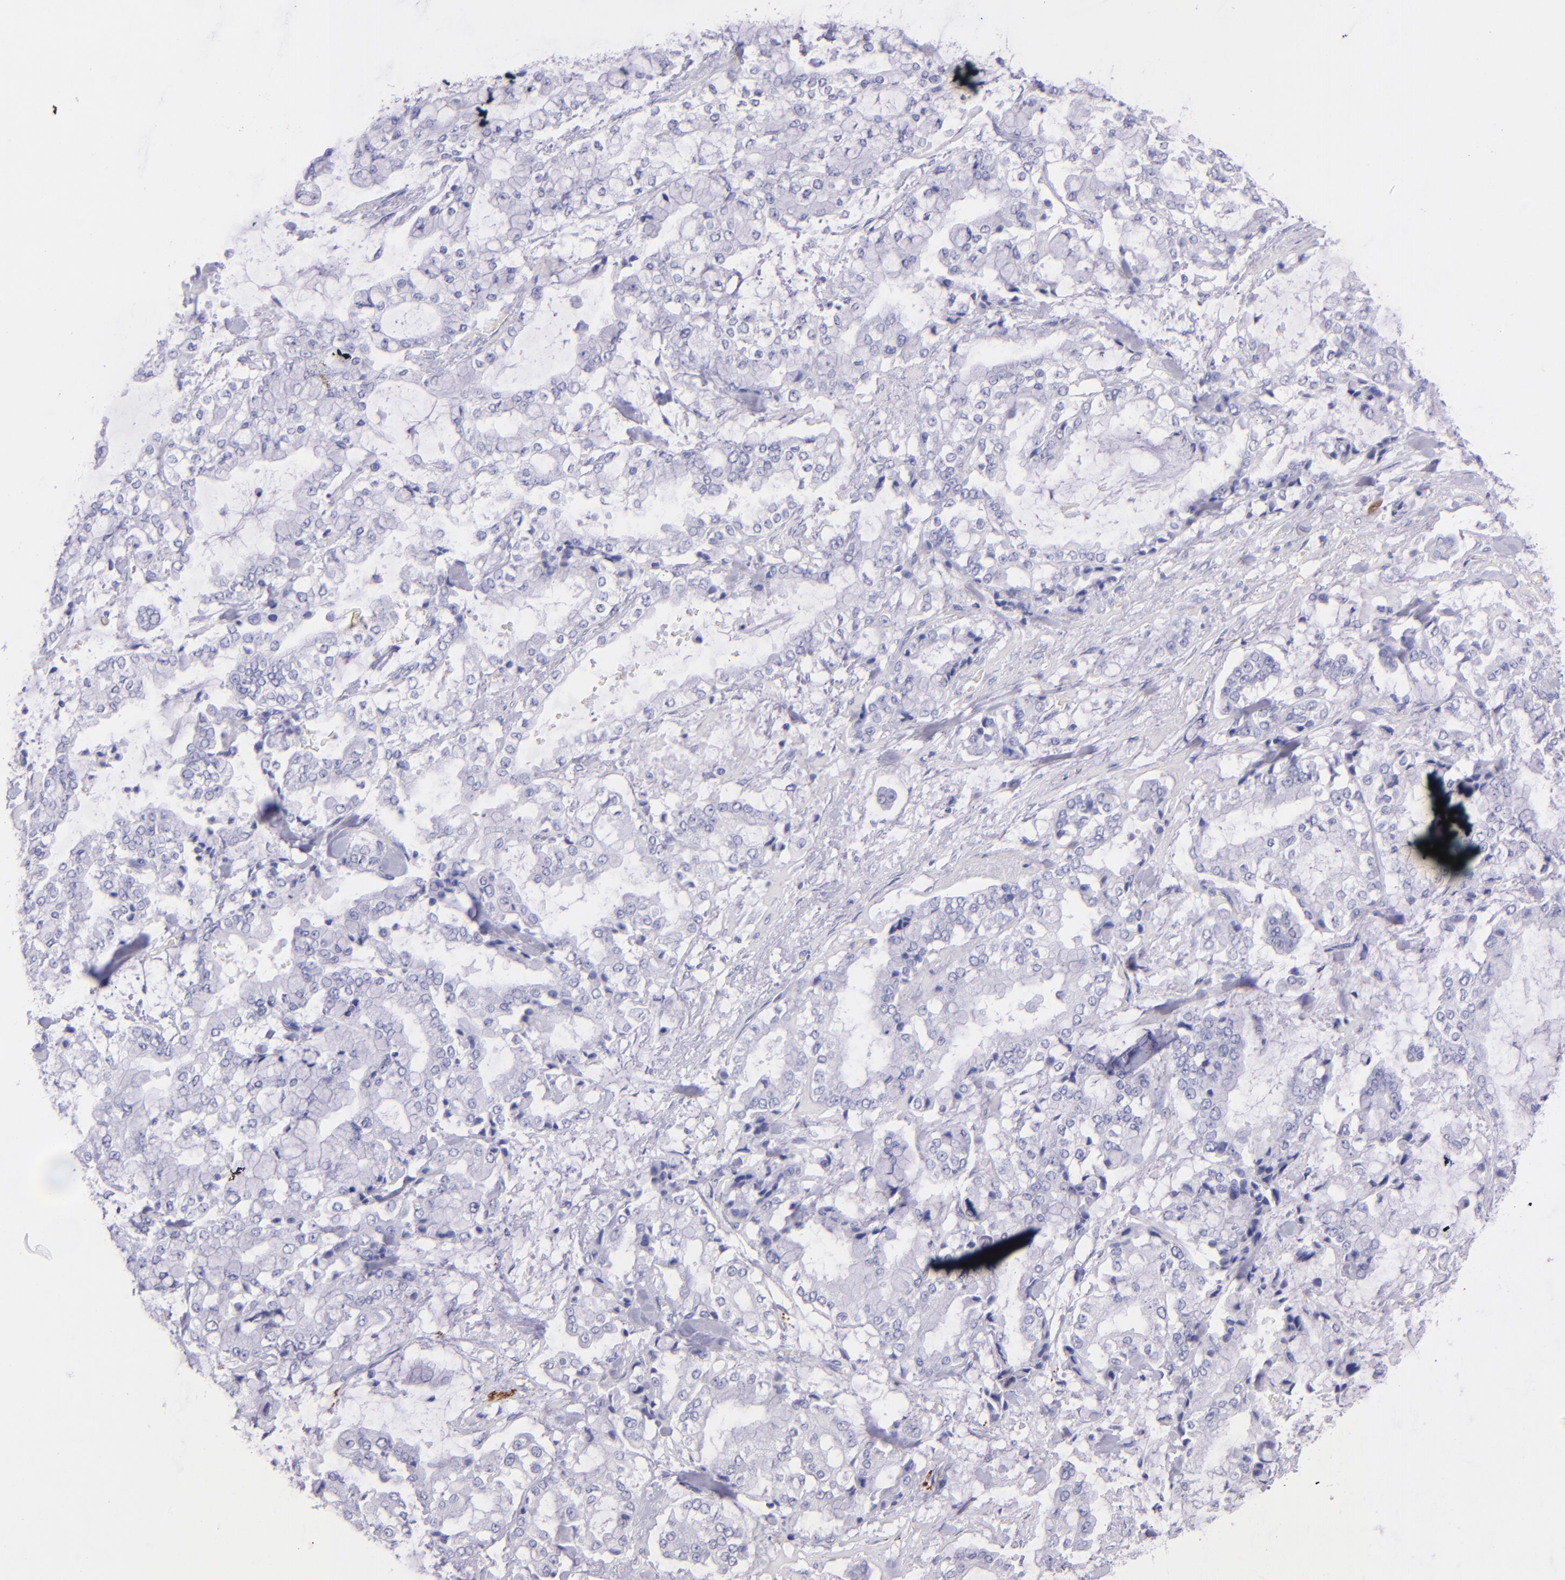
{"staining": {"intensity": "negative", "quantity": "none", "location": "none"}, "tissue": "stomach cancer", "cell_type": "Tumor cells", "image_type": "cancer", "snomed": [{"axis": "morphology", "description": "Normal tissue, NOS"}, {"axis": "morphology", "description": "Adenocarcinoma, NOS"}, {"axis": "topography", "description": "Stomach, upper"}, {"axis": "topography", "description": "Stomach"}], "caption": "A histopathology image of human adenocarcinoma (stomach) is negative for staining in tumor cells.", "gene": "UCHL1", "patient": {"sex": "male", "age": 76}}